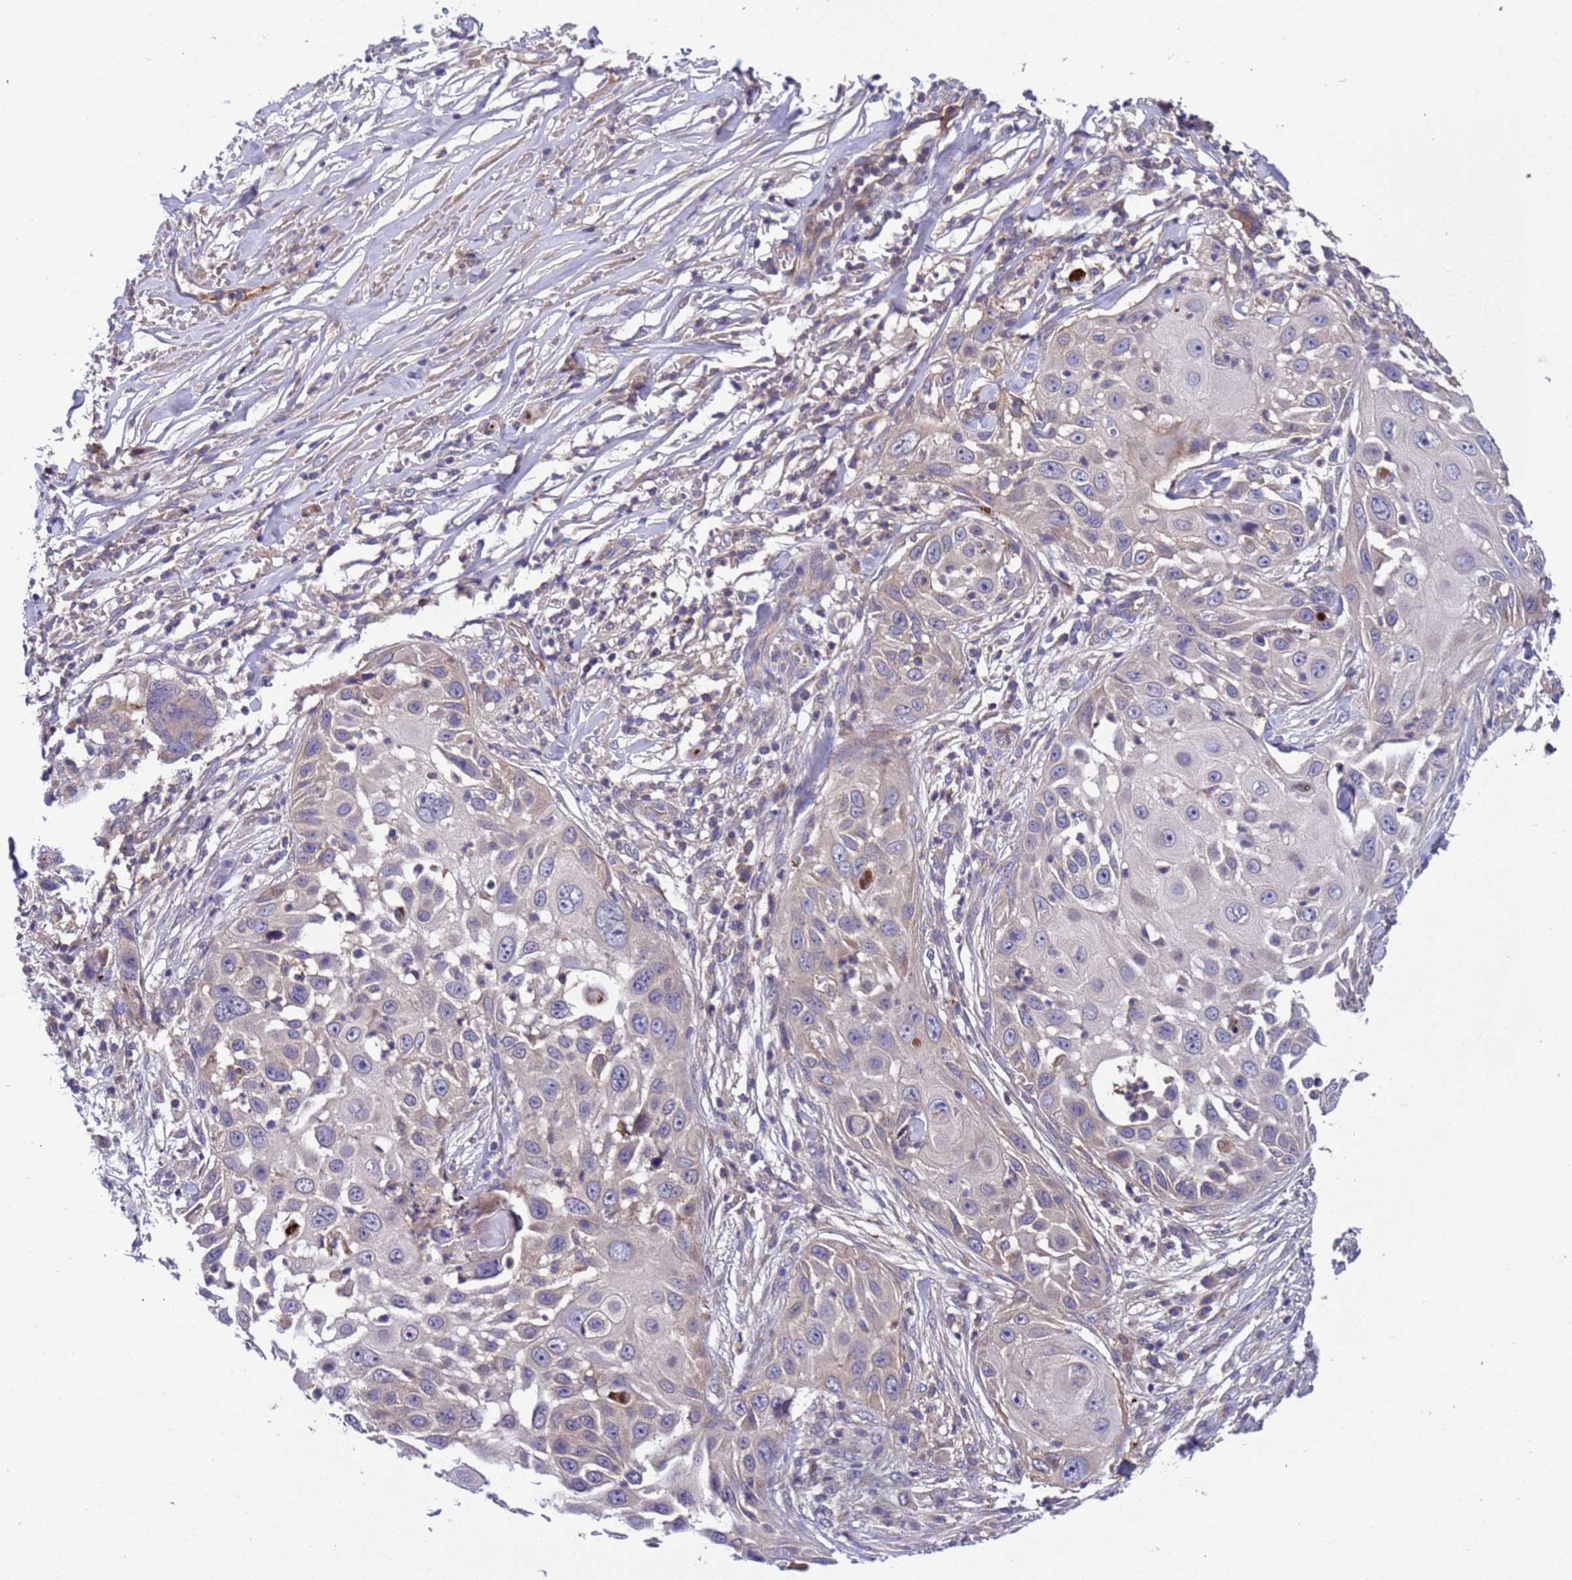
{"staining": {"intensity": "negative", "quantity": "none", "location": "none"}, "tissue": "skin cancer", "cell_type": "Tumor cells", "image_type": "cancer", "snomed": [{"axis": "morphology", "description": "Squamous cell carcinoma, NOS"}, {"axis": "topography", "description": "Skin"}], "caption": "Photomicrograph shows no significant protein staining in tumor cells of skin cancer (squamous cell carcinoma). (DAB immunohistochemistry (IHC) with hematoxylin counter stain).", "gene": "PARP16", "patient": {"sex": "female", "age": 44}}